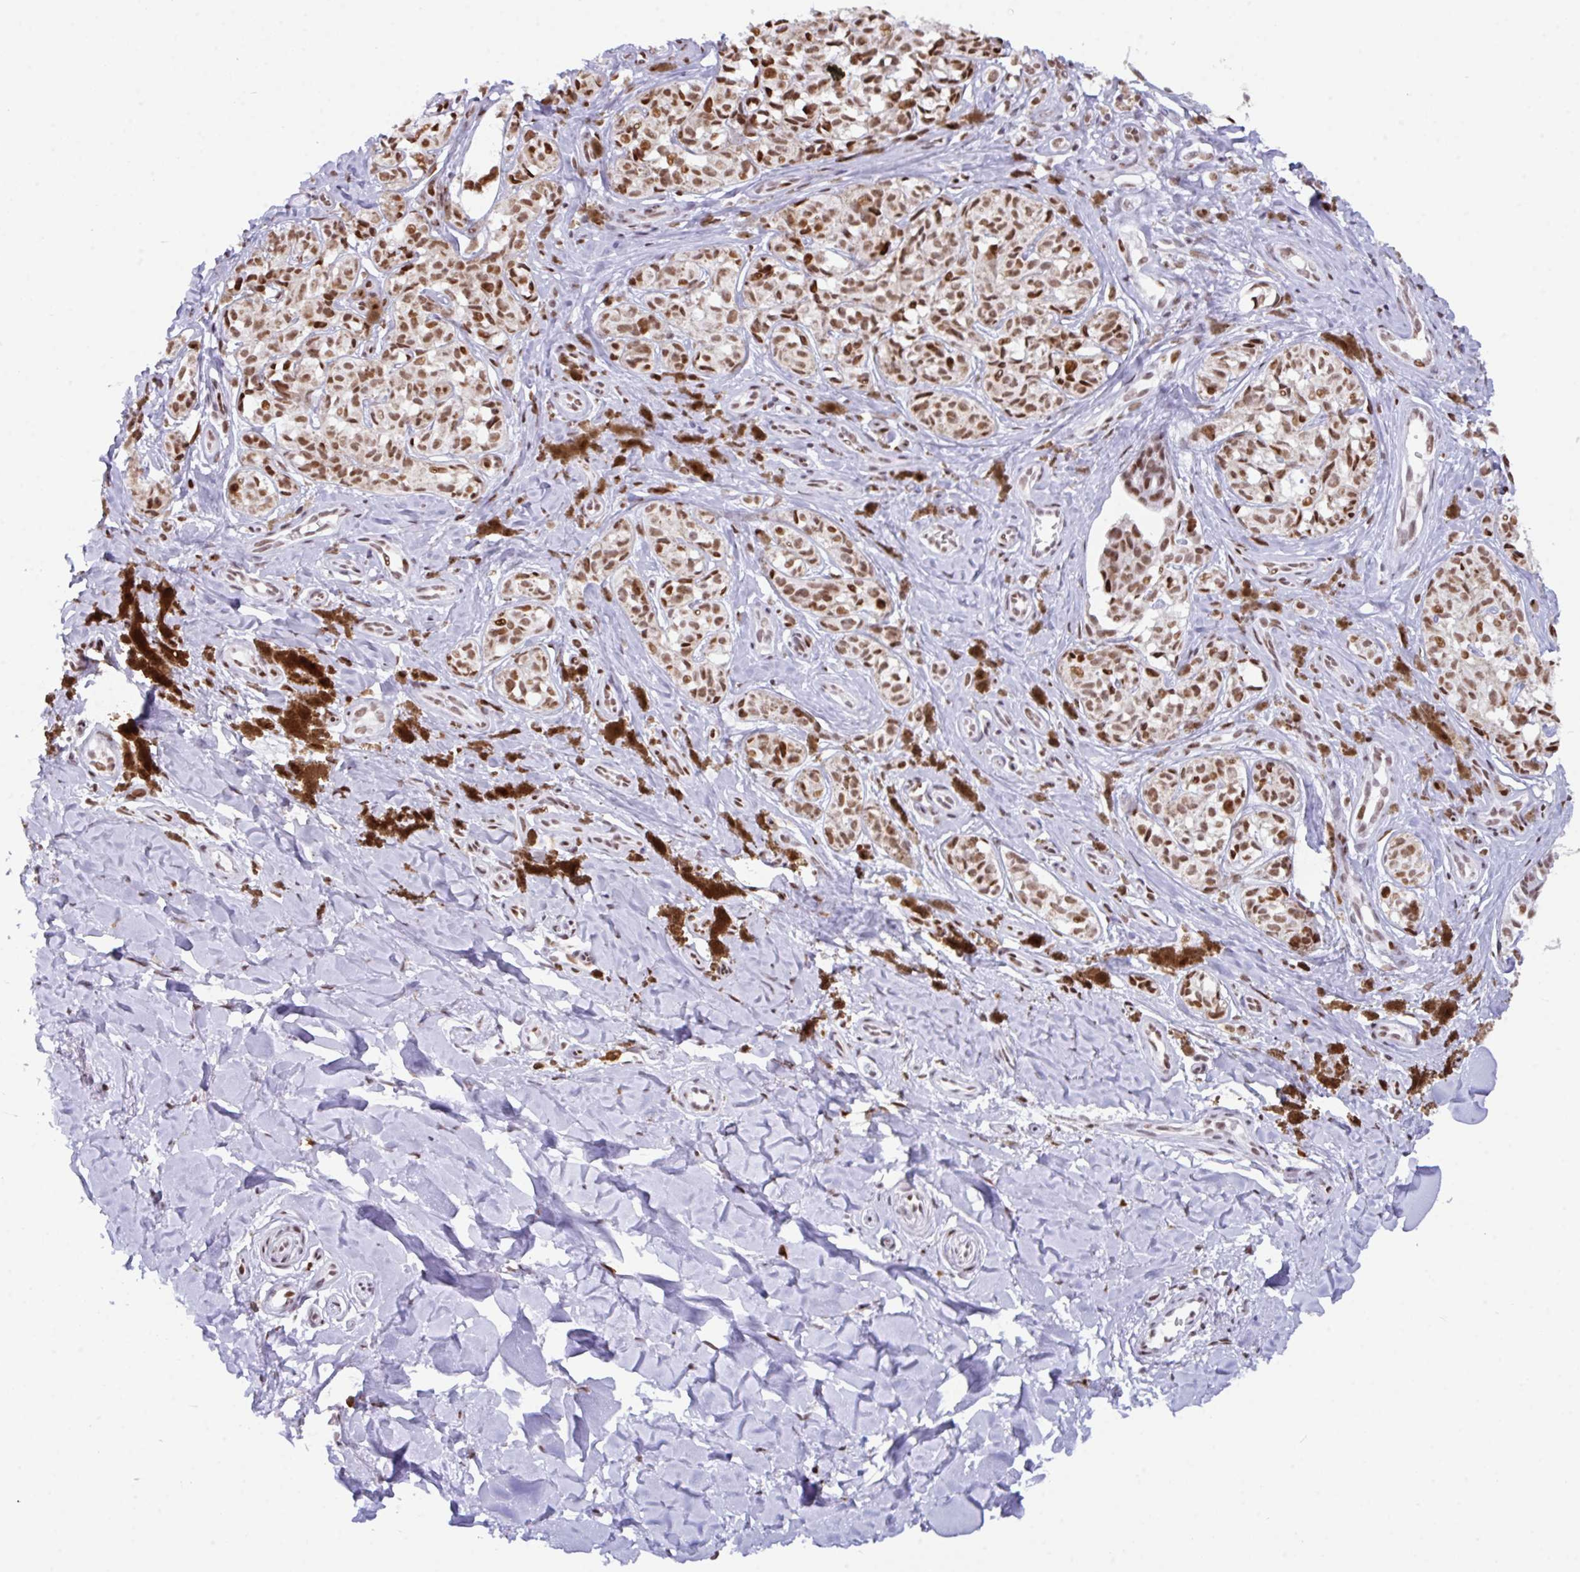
{"staining": {"intensity": "moderate", "quantity": ">75%", "location": "nuclear"}, "tissue": "melanoma", "cell_type": "Tumor cells", "image_type": "cancer", "snomed": [{"axis": "morphology", "description": "Malignant melanoma, NOS"}, {"axis": "topography", "description": "Skin"}], "caption": "Malignant melanoma stained with DAB (3,3'-diaminobenzidine) immunohistochemistry exhibits medium levels of moderate nuclear expression in about >75% of tumor cells.", "gene": "CLP1", "patient": {"sex": "female", "age": 65}}